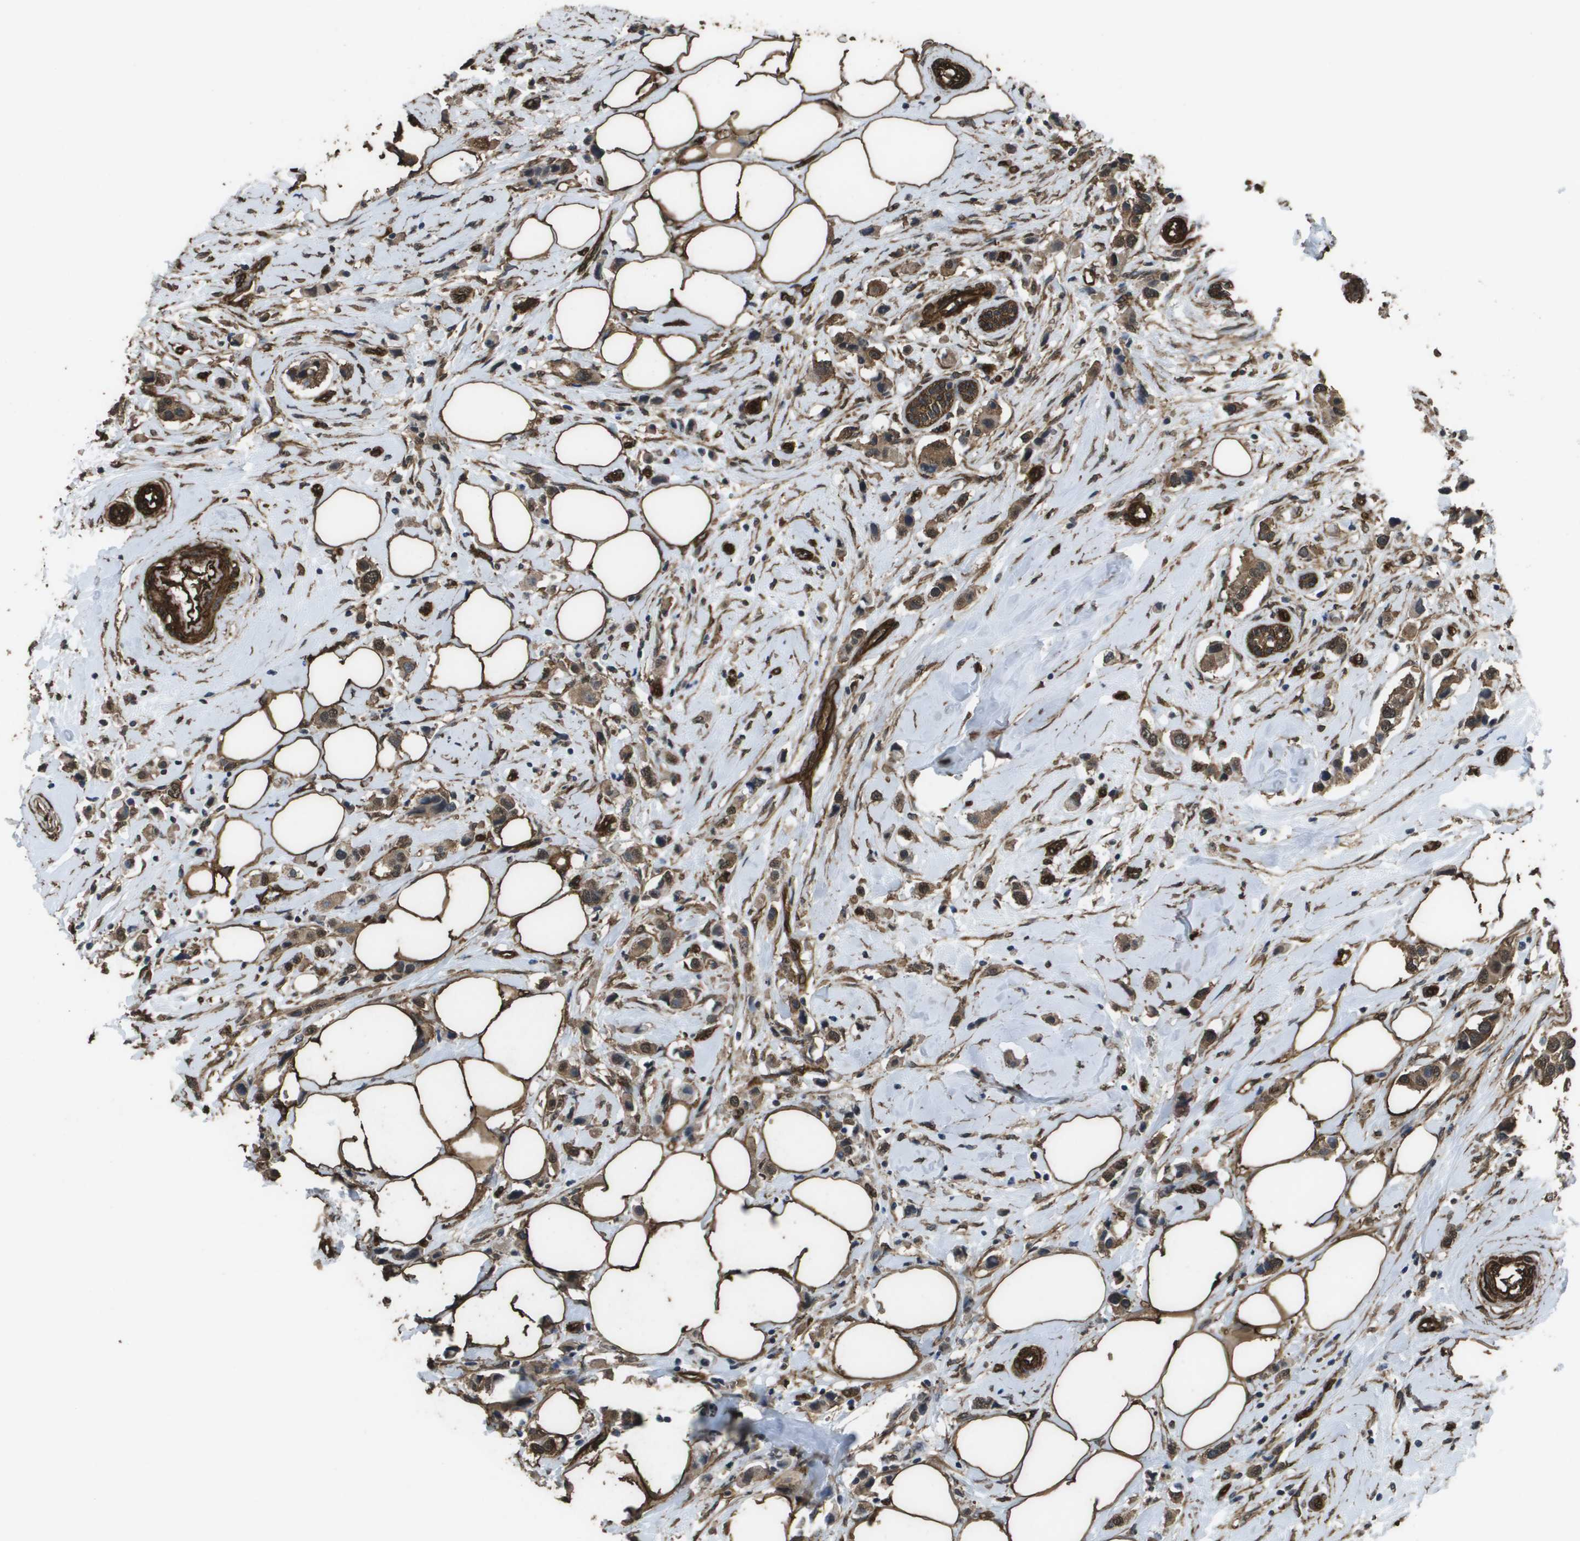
{"staining": {"intensity": "moderate", "quantity": ">75%", "location": "cytoplasmic/membranous,nuclear"}, "tissue": "breast cancer", "cell_type": "Tumor cells", "image_type": "cancer", "snomed": [{"axis": "morphology", "description": "Normal tissue, NOS"}, {"axis": "morphology", "description": "Duct carcinoma"}, {"axis": "topography", "description": "Breast"}], "caption": "Immunohistochemistry (IHC) of breast infiltrating ductal carcinoma reveals medium levels of moderate cytoplasmic/membranous and nuclear positivity in about >75% of tumor cells.", "gene": "AAMP", "patient": {"sex": "female", "age": 50}}